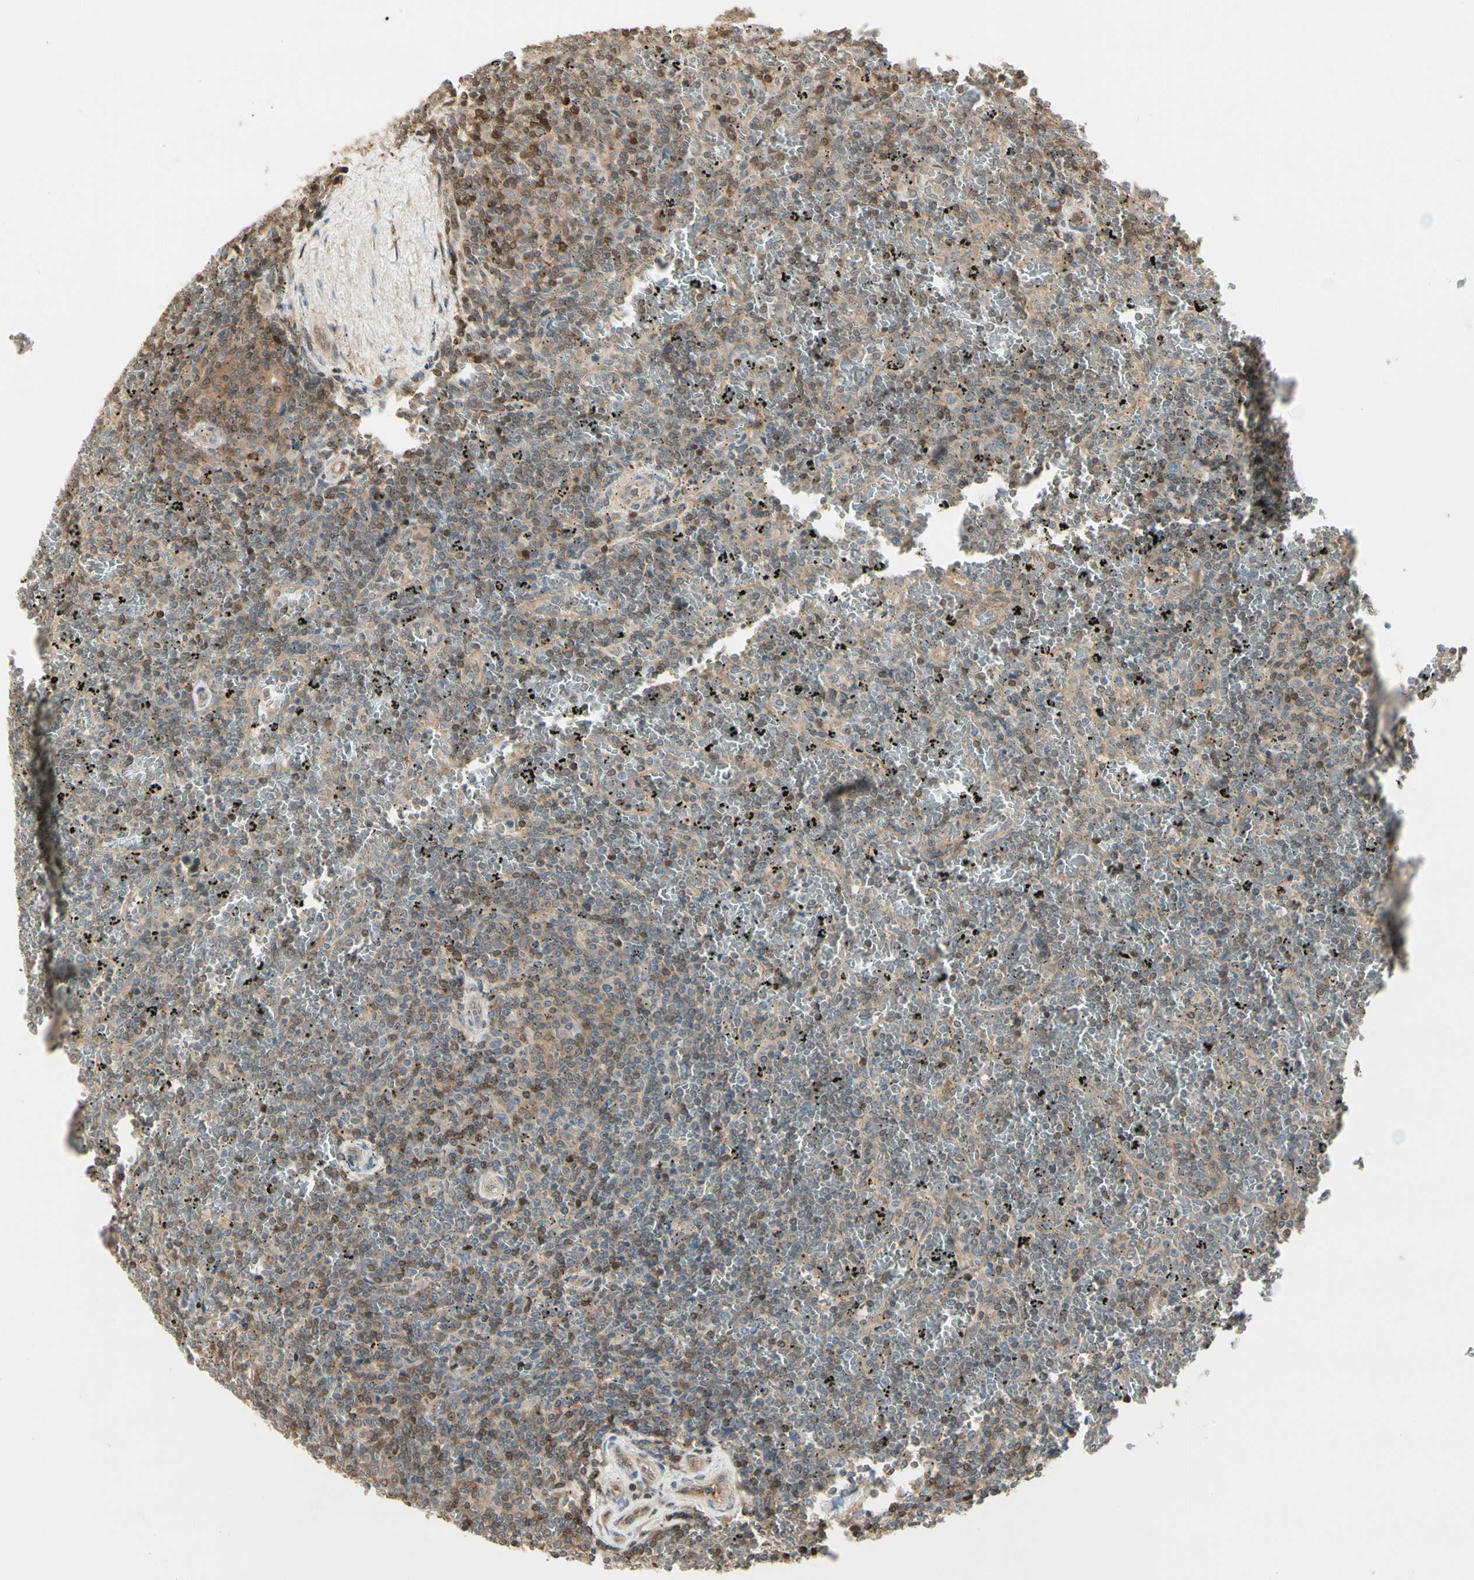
{"staining": {"intensity": "moderate", "quantity": ">75%", "location": "cytoplasmic/membranous"}, "tissue": "lymphoma", "cell_type": "Tumor cells", "image_type": "cancer", "snomed": [{"axis": "morphology", "description": "Malignant lymphoma, non-Hodgkin's type, Low grade"}, {"axis": "topography", "description": "Spleen"}], "caption": "Immunohistochemistry (IHC) staining of malignant lymphoma, non-Hodgkin's type (low-grade), which reveals medium levels of moderate cytoplasmic/membranous positivity in about >75% of tumor cells indicating moderate cytoplasmic/membranous protein expression. The staining was performed using DAB (brown) for protein detection and nuclei were counterstained in hematoxylin (blue).", "gene": "EVC", "patient": {"sex": "female", "age": 77}}